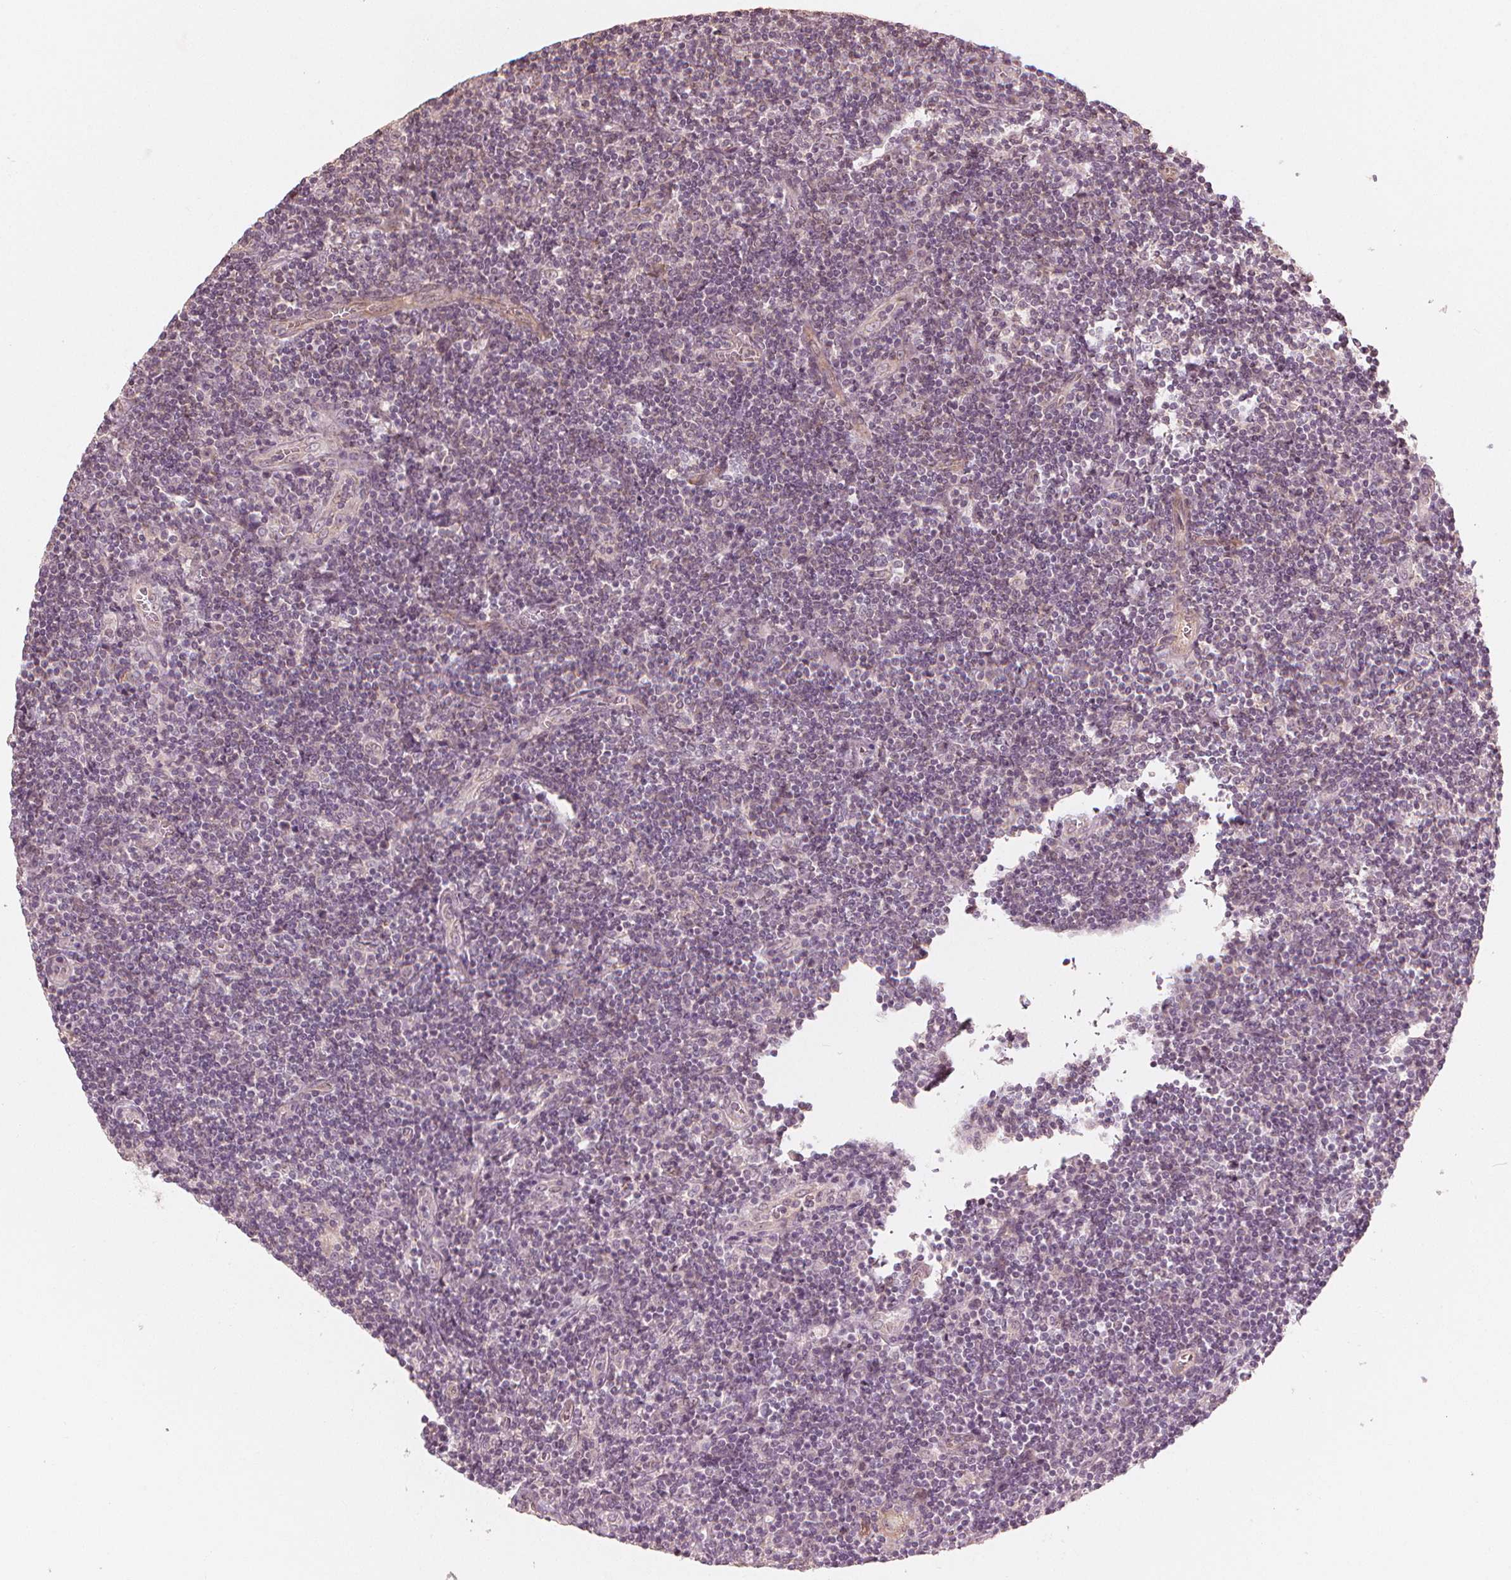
{"staining": {"intensity": "negative", "quantity": "none", "location": "none"}, "tissue": "lymphoma", "cell_type": "Tumor cells", "image_type": "cancer", "snomed": [{"axis": "morphology", "description": "Hodgkin's disease, NOS"}, {"axis": "topography", "description": "Lymph node"}], "caption": "Immunohistochemical staining of human Hodgkin's disease exhibits no significant expression in tumor cells.", "gene": "CLBA1", "patient": {"sex": "male", "age": 40}}